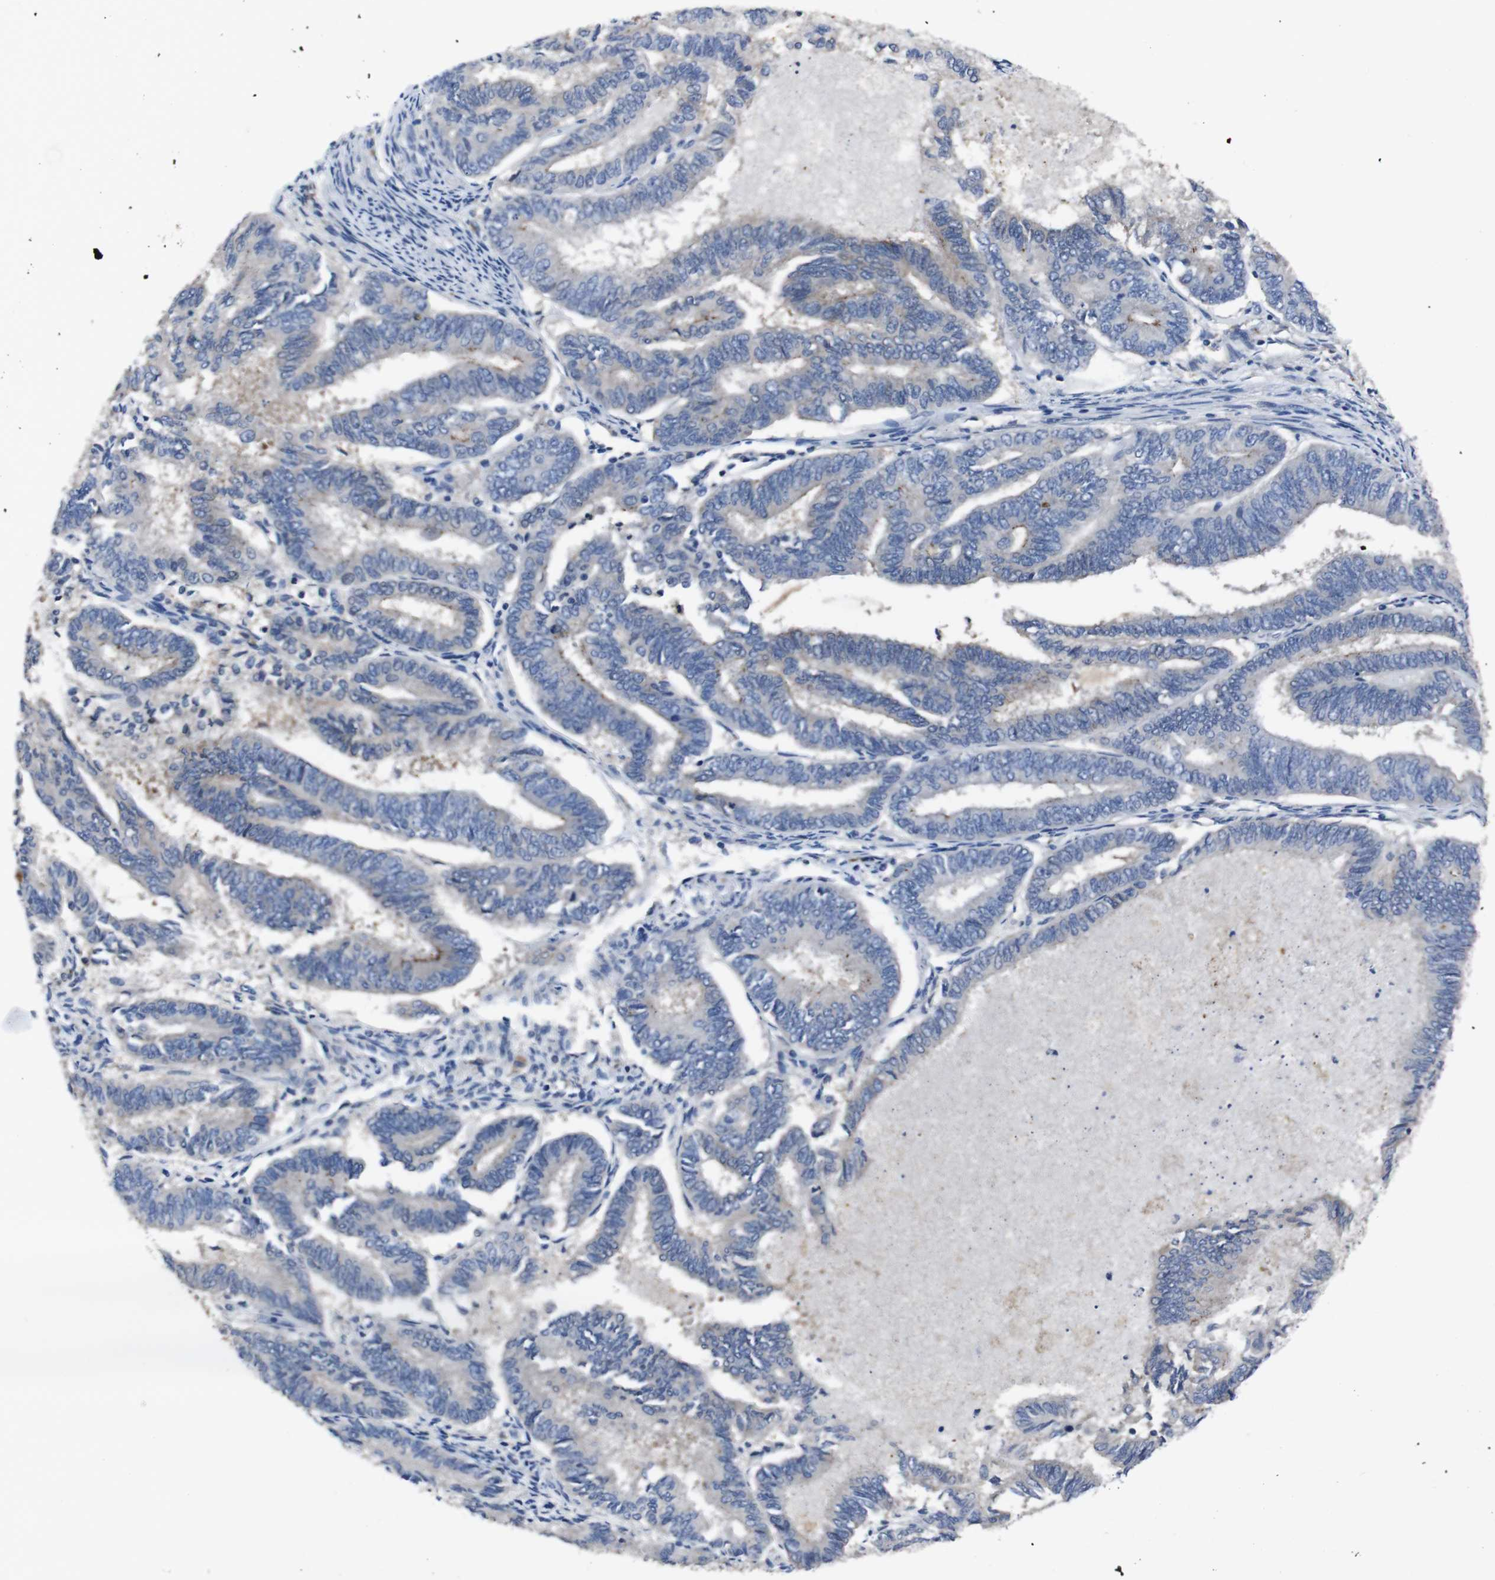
{"staining": {"intensity": "moderate", "quantity": "25%-75%", "location": "cytoplasmic/membranous"}, "tissue": "endometrial cancer", "cell_type": "Tumor cells", "image_type": "cancer", "snomed": [{"axis": "morphology", "description": "Adenocarcinoma, NOS"}, {"axis": "topography", "description": "Endometrium"}], "caption": "Approximately 25%-75% of tumor cells in adenocarcinoma (endometrial) show moderate cytoplasmic/membranous protein expression as visualized by brown immunohistochemical staining.", "gene": "SEMA4B", "patient": {"sex": "female", "age": 86}}